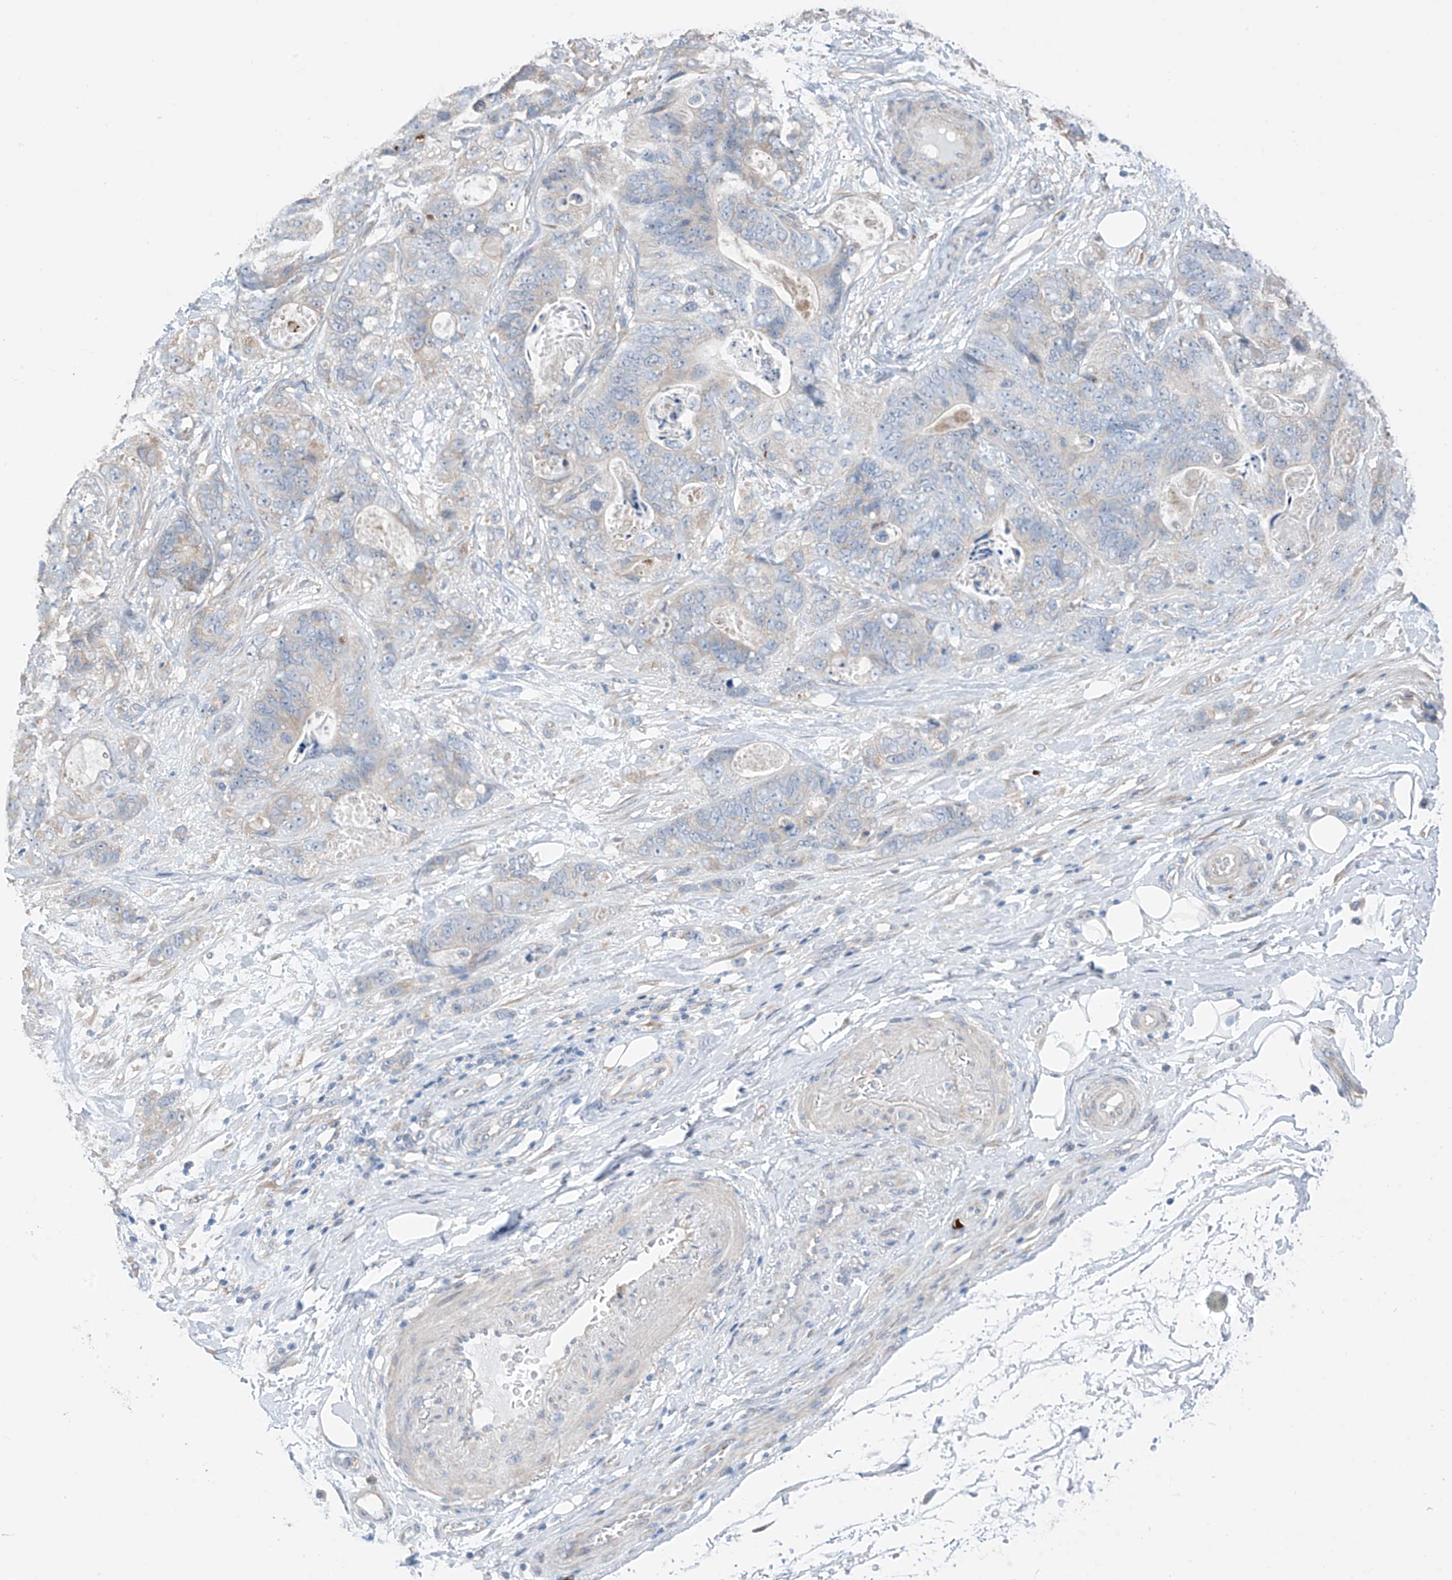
{"staining": {"intensity": "negative", "quantity": "none", "location": "none"}, "tissue": "stomach cancer", "cell_type": "Tumor cells", "image_type": "cancer", "snomed": [{"axis": "morphology", "description": "Normal tissue, NOS"}, {"axis": "morphology", "description": "Adenocarcinoma, NOS"}, {"axis": "topography", "description": "Stomach"}], "caption": "The micrograph displays no staining of tumor cells in adenocarcinoma (stomach).", "gene": "REC8", "patient": {"sex": "female", "age": 89}}